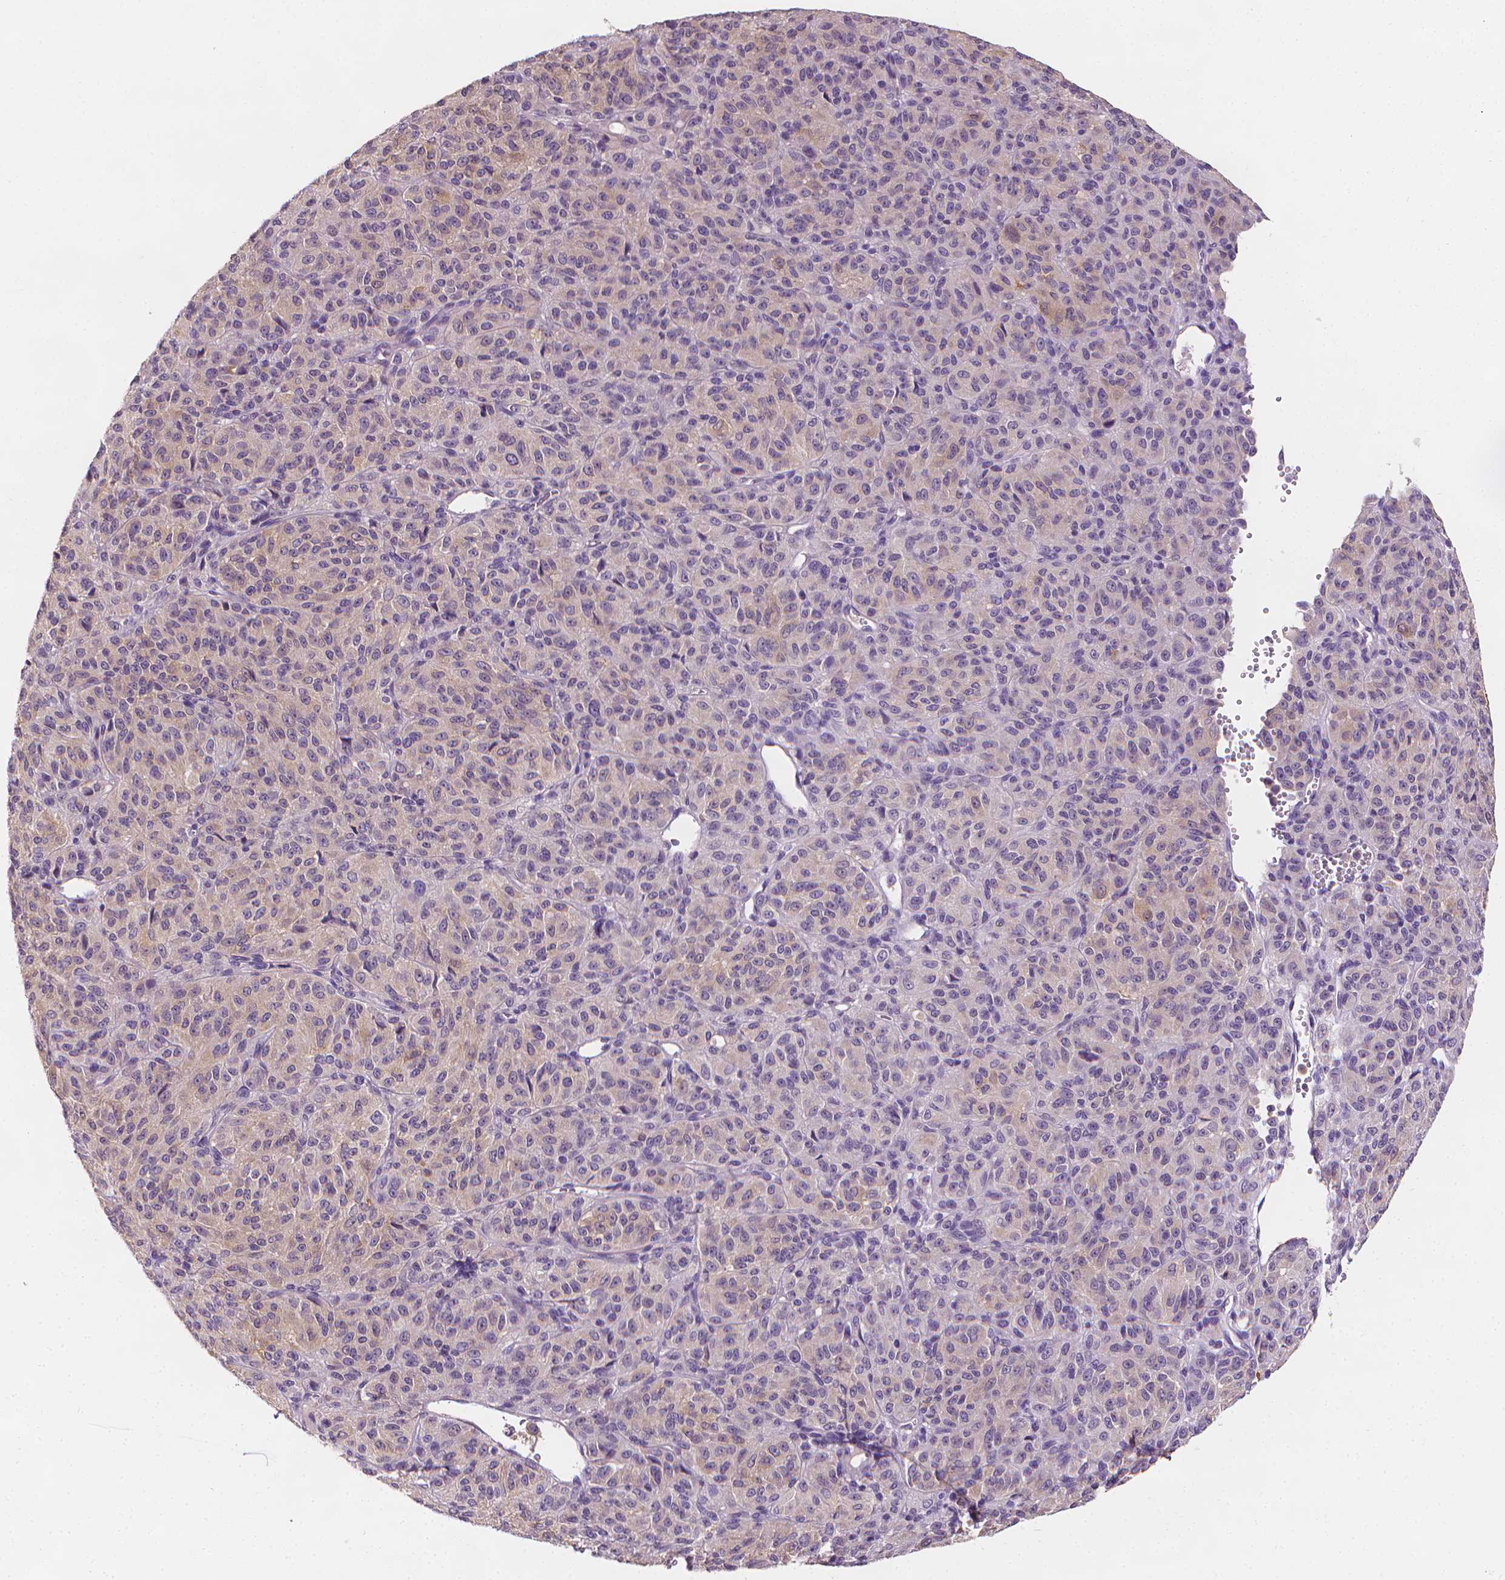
{"staining": {"intensity": "weak", "quantity": "<25%", "location": "cytoplasmic/membranous"}, "tissue": "melanoma", "cell_type": "Tumor cells", "image_type": "cancer", "snomed": [{"axis": "morphology", "description": "Malignant melanoma, Metastatic site"}, {"axis": "topography", "description": "Brain"}], "caption": "A high-resolution photomicrograph shows IHC staining of malignant melanoma (metastatic site), which exhibits no significant expression in tumor cells.", "gene": "FASN", "patient": {"sex": "female", "age": 56}}